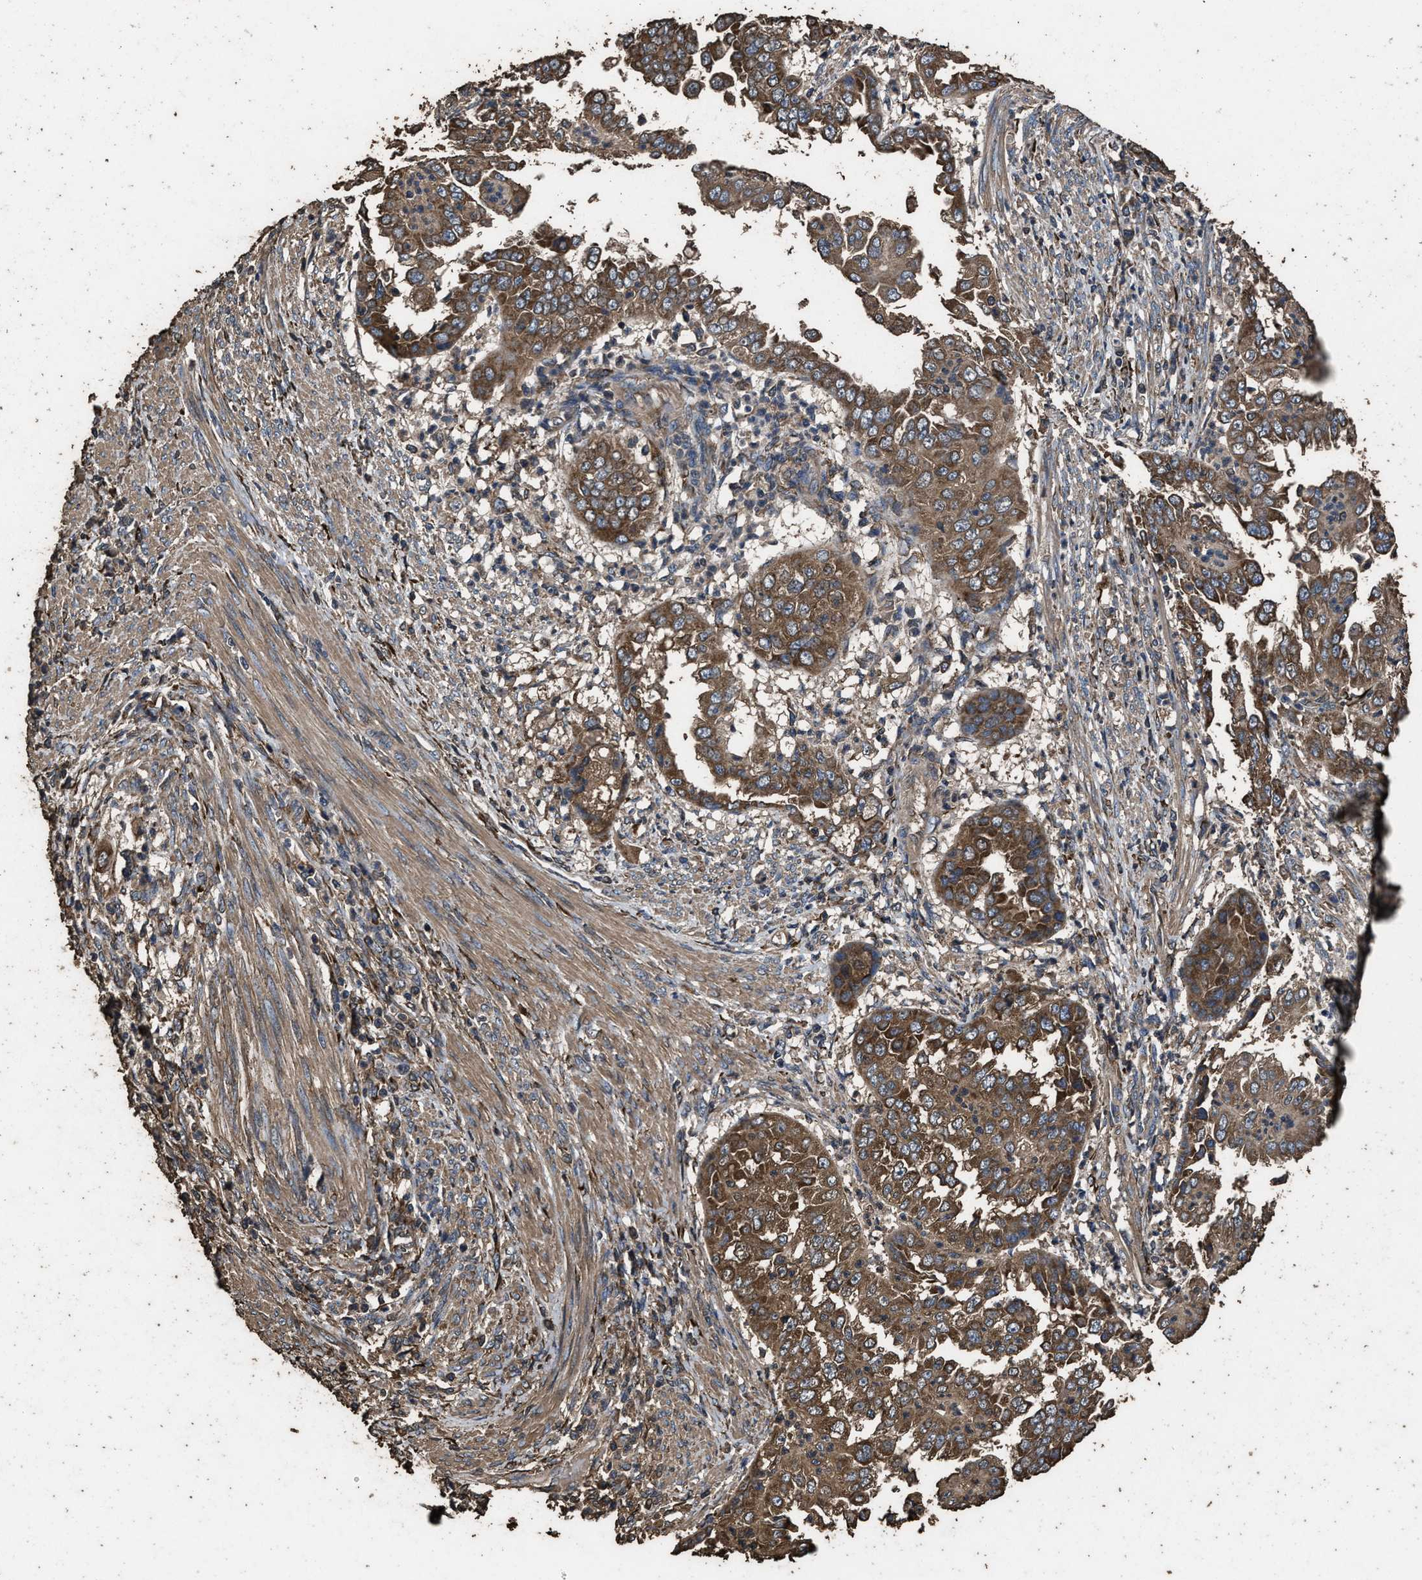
{"staining": {"intensity": "moderate", "quantity": ">75%", "location": "cytoplasmic/membranous"}, "tissue": "endometrial cancer", "cell_type": "Tumor cells", "image_type": "cancer", "snomed": [{"axis": "morphology", "description": "Adenocarcinoma, NOS"}, {"axis": "topography", "description": "Endometrium"}], "caption": "Immunohistochemical staining of human endometrial adenocarcinoma reveals moderate cytoplasmic/membranous protein expression in about >75% of tumor cells. (DAB (3,3'-diaminobenzidine) = brown stain, brightfield microscopy at high magnification).", "gene": "ZMYND19", "patient": {"sex": "female", "age": 85}}